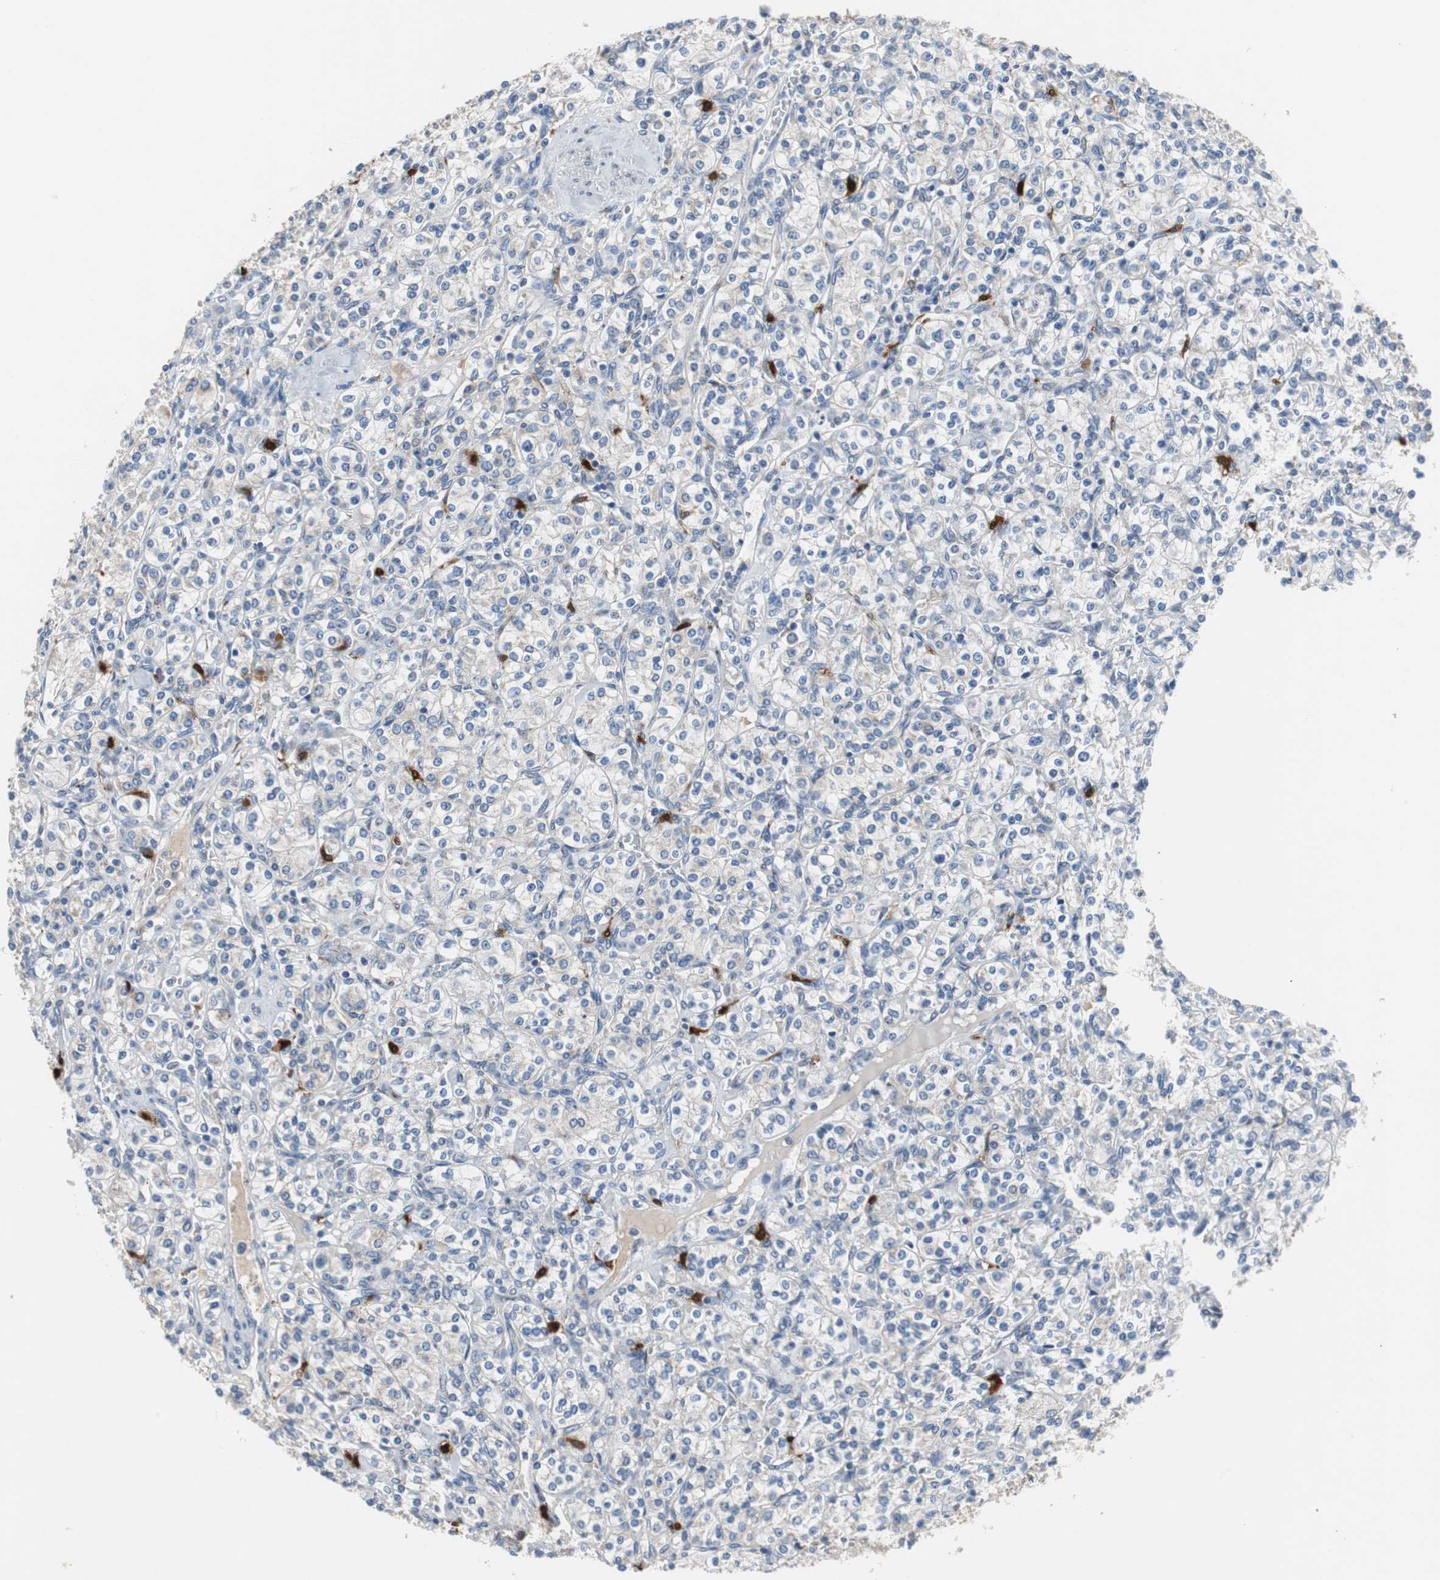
{"staining": {"intensity": "weak", "quantity": "<25%", "location": "cytoplasmic/membranous"}, "tissue": "renal cancer", "cell_type": "Tumor cells", "image_type": "cancer", "snomed": [{"axis": "morphology", "description": "Adenocarcinoma, NOS"}, {"axis": "topography", "description": "Kidney"}], "caption": "A micrograph of renal adenocarcinoma stained for a protein reveals no brown staining in tumor cells.", "gene": "CALB2", "patient": {"sex": "male", "age": 77}}